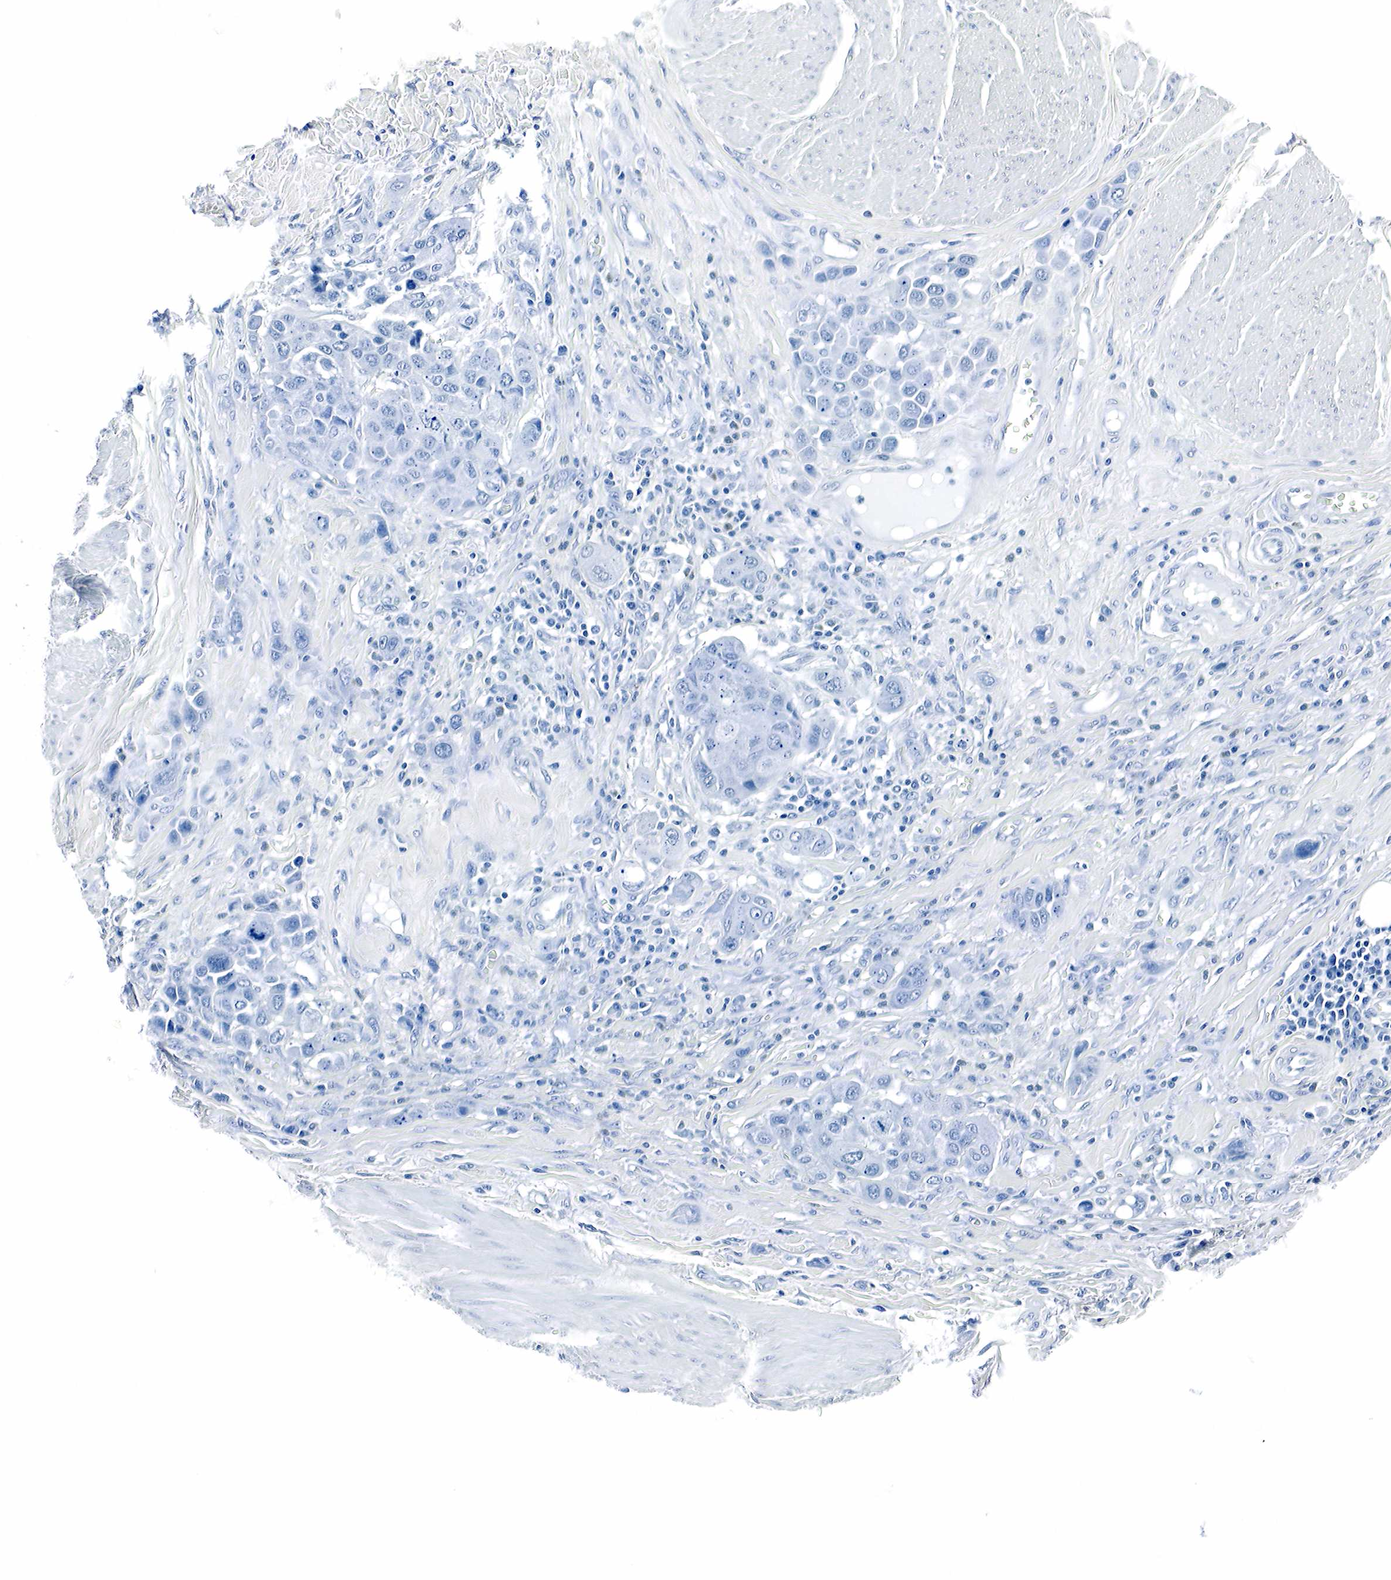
{"staining": {"intensity": "negative", "quantity": "none", "location": "none"}, "tissue": "urothelial cancer", "cell_type": "Tumor cells", "image_type": "cancer", "snomed": [{"axis": "morphology", "description": "Urothelial carcinoma, High grade"}, {"axis": "topography", "description": "Urinary bladder"}], "caption": "The histopathology image reveals no significant staining in tumor cells of high-grade urothelial carcinoma. (Brightfield microscopy of DAB (3,3'-diaminobenzidine) IHC at high magnification).", "gene": "GAST", "patient": {"sex": "male", "age": 50}}